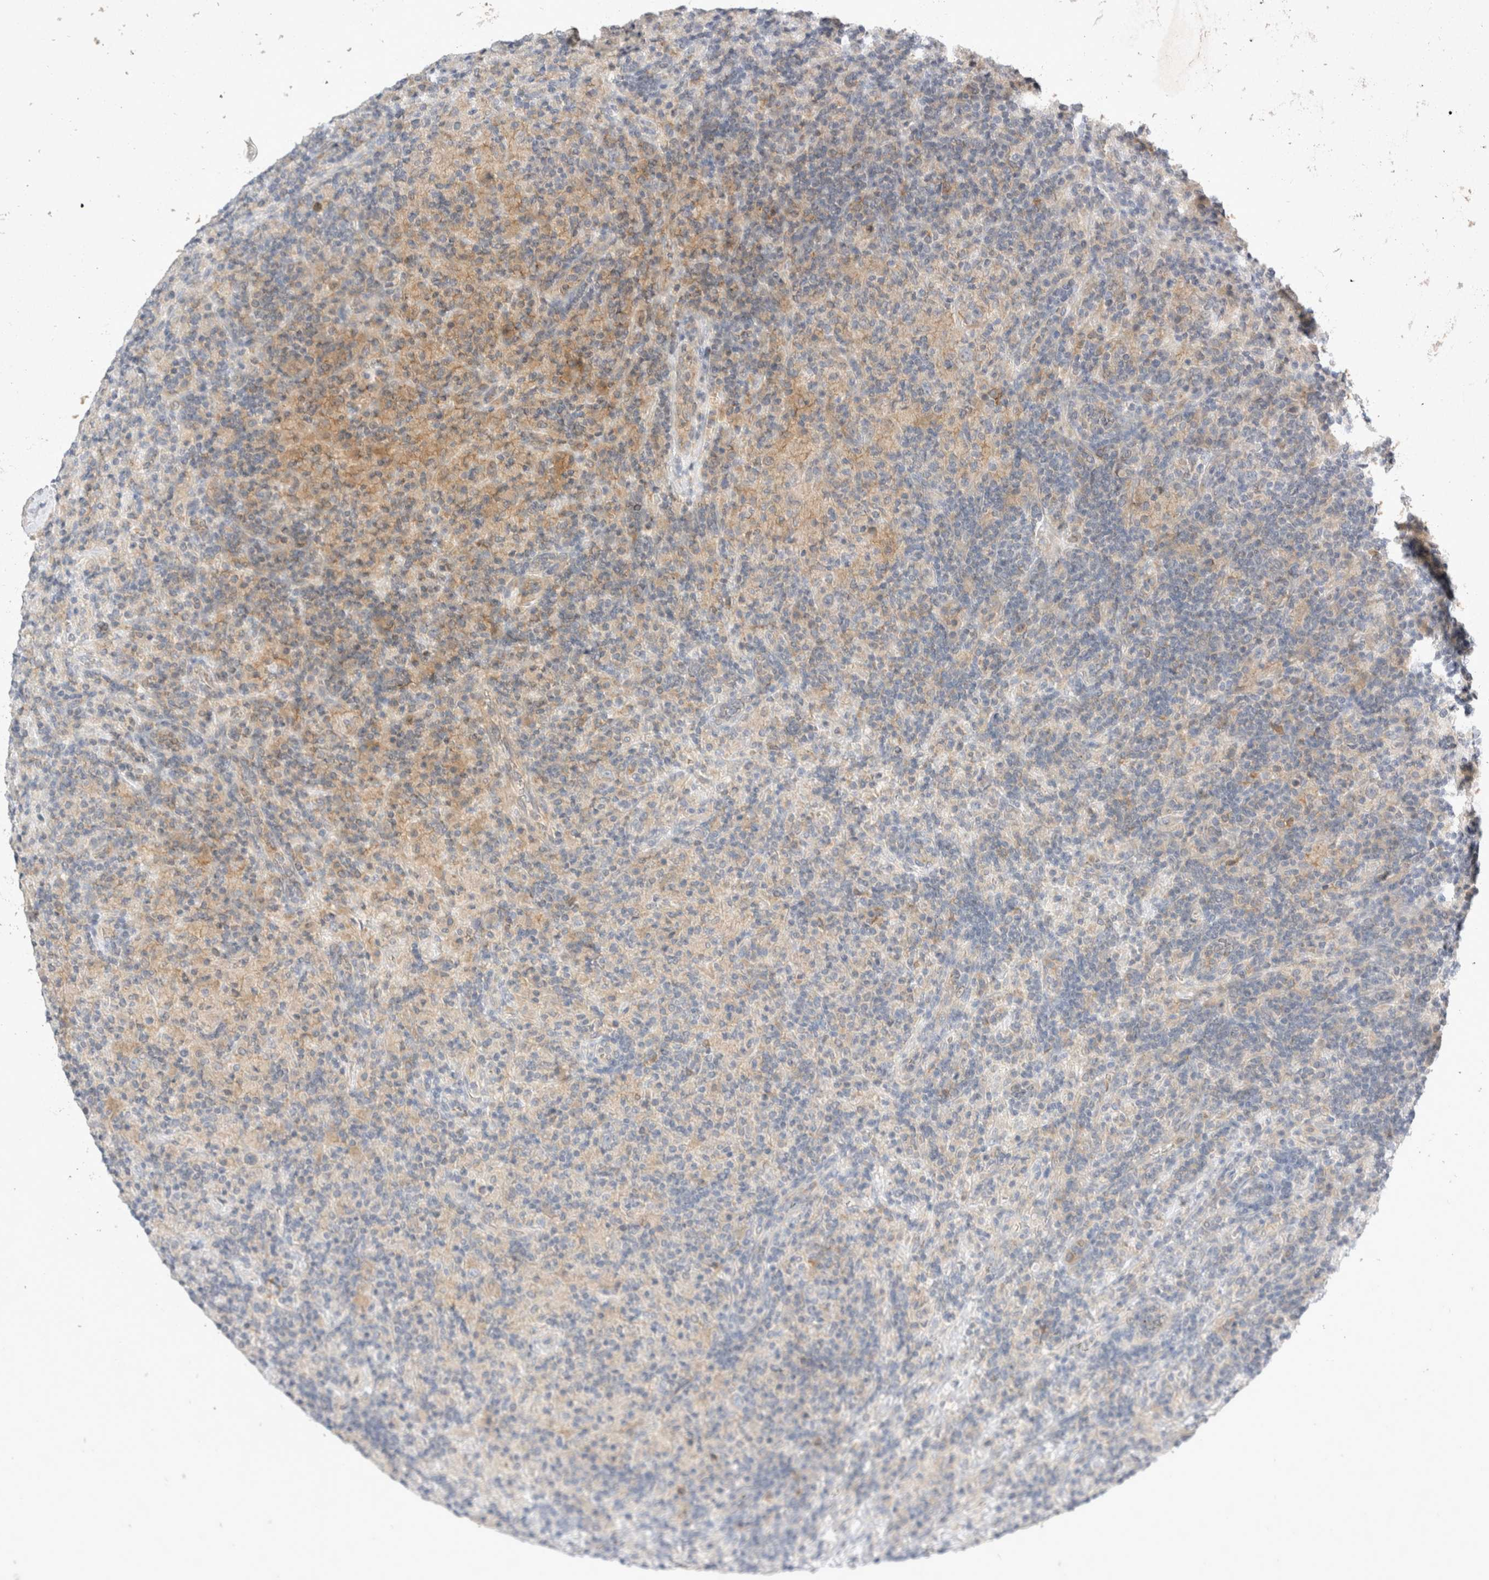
{"staining": {"intensity": "negative", "quantity": "none", "location": "none"}, "tissue": "lymphoma", "cell_type": "Tumor cells", "image_type": "cancer", "snomed": [{"axis": "morphology", "description": "Hodgkin's disease, NOS"}, {"axis": "topography", "description": "Lymph node"}], "caption": "IHC of human Hodgkin's disease exhibits no expression in tumor cells. (Stains: DAB (3,3'-diaminobenzidine) immunohistochemistry (IHC) with hematoxylin counter stain, Microscopy: brightfield microscopy at high magnification).", "gene": "TOM1L2", "patient": {"sex": "male", "age": 70}}